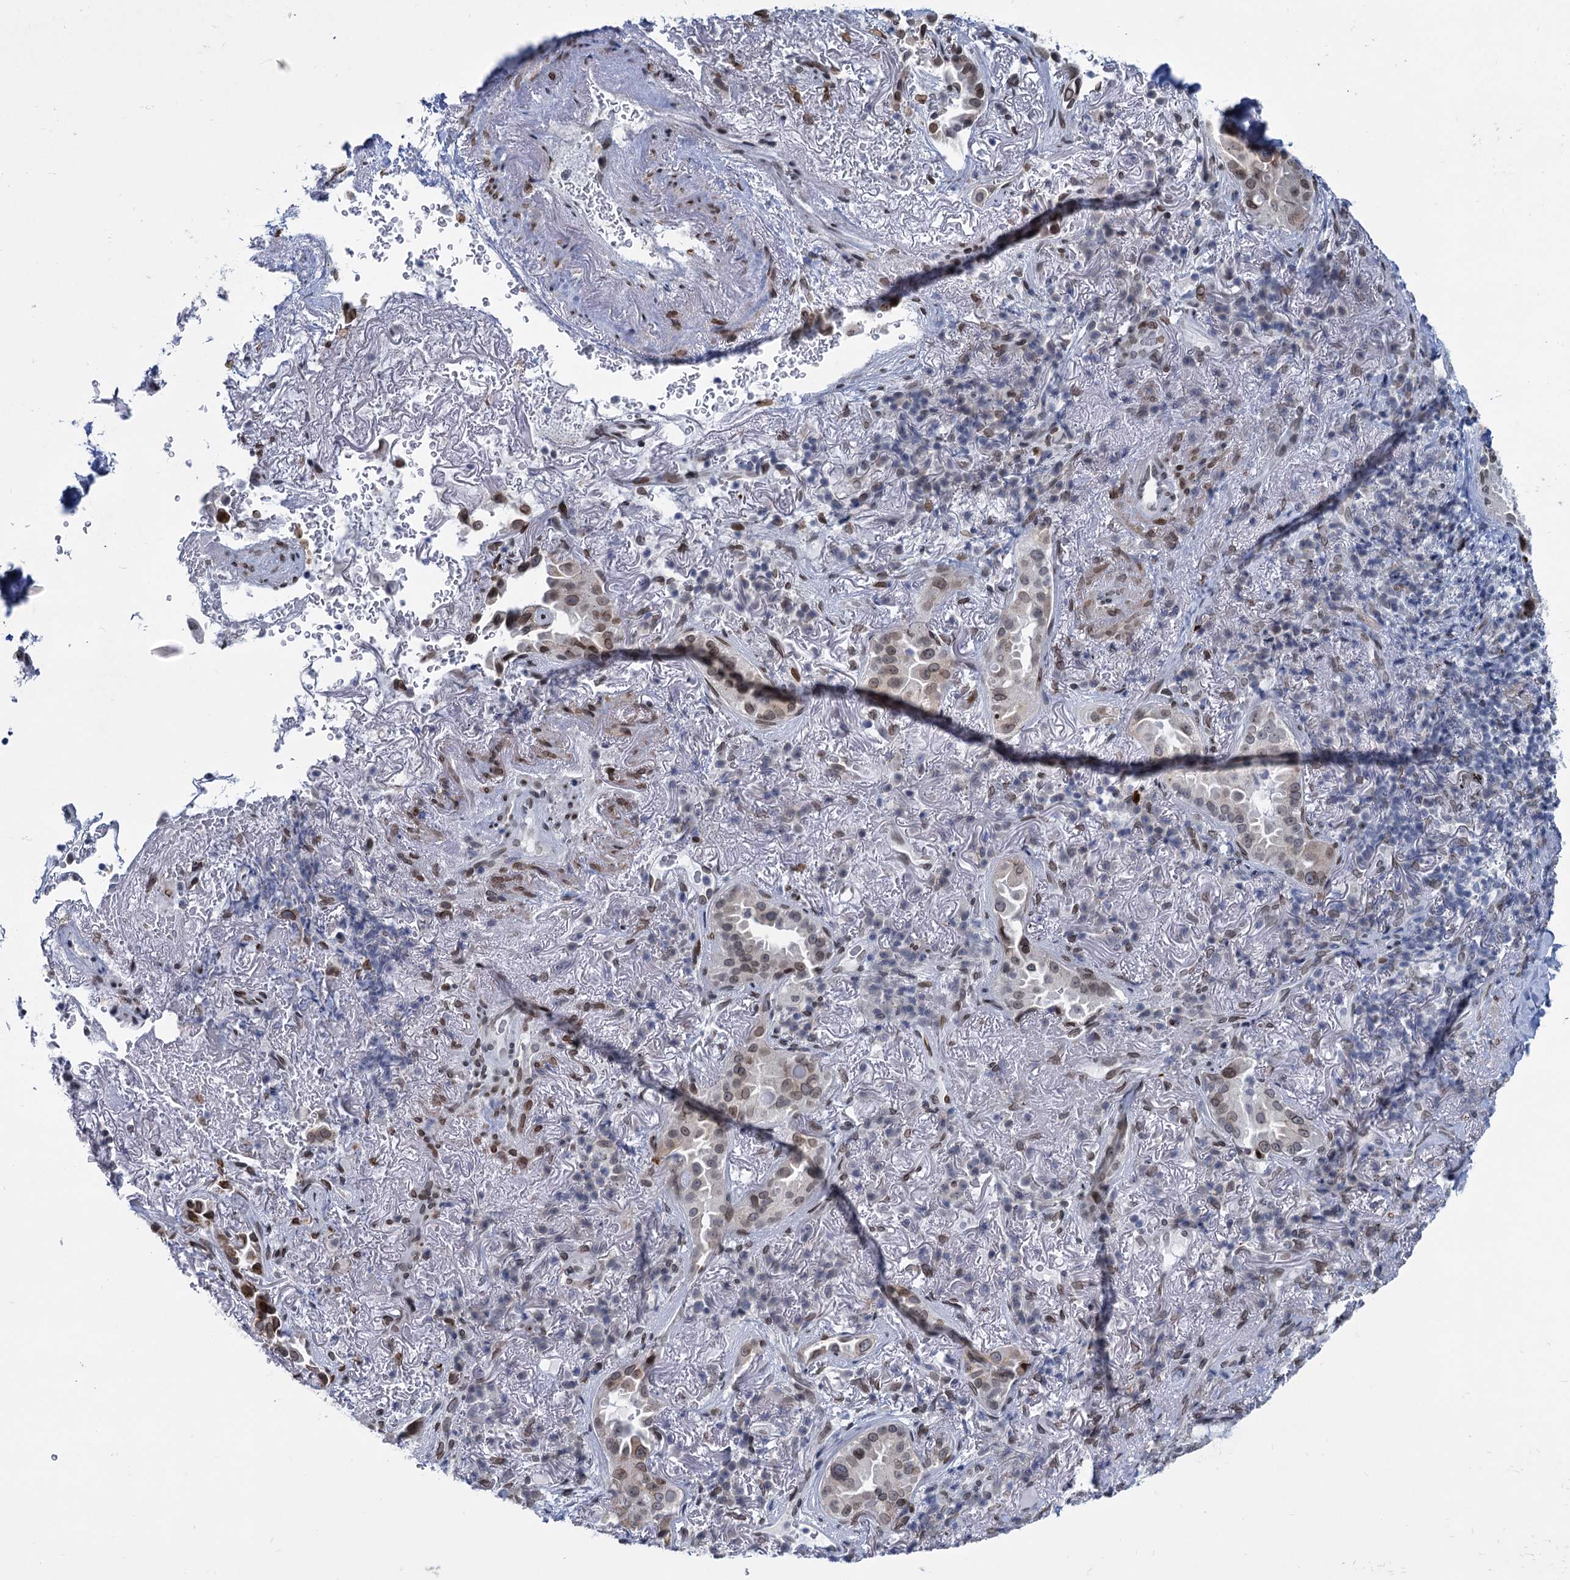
{"staining": {"intensity": "weak", "quantity": "25%-75%", "location": "nuclear"}, "tissue": "lung cancer", "cell_type": "Tumor cells", "image_type": "cancer", "snomed": [{"axis": "morphology", "description": "Adenocarcinoma, NOS"}, {"axis": "topography", "description": "Lung"}], "caption": "An immunohistochemistry micrograph of neoplastic tissue is shown. Protein staining in brown labels weak nuclear positivity in lung cancer (adenocarcinoma) within tumor cells.", "gene": "PRSS35", "patient": {"sex": "female", "age": 69}}